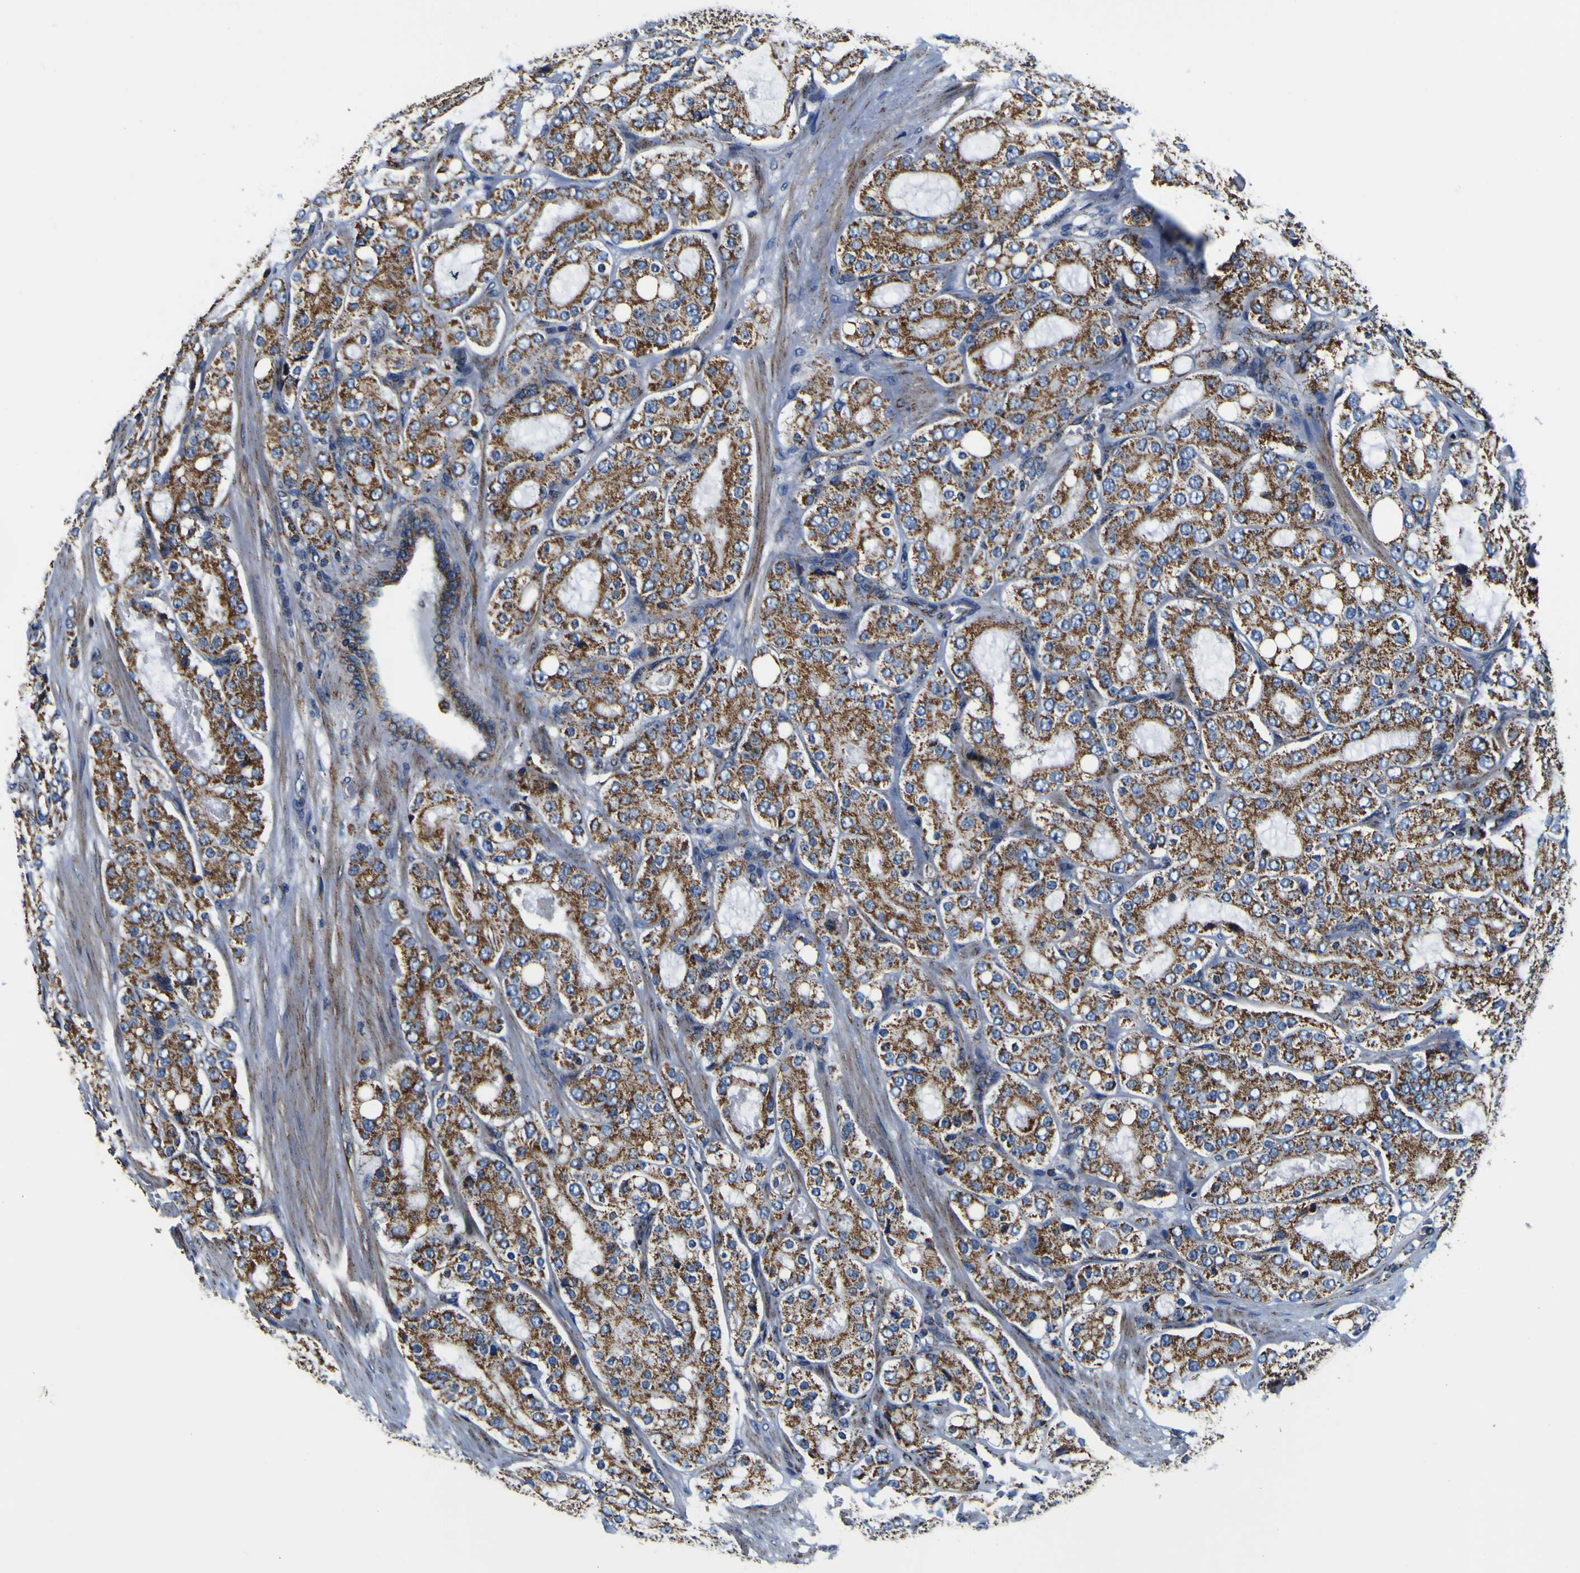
{"staining": {"intensity": "moderate", "quantity": ">75%", "location": "cytoplasmic/membranous"}, "tissue": "prostate cancer", "cell_type": "Tumor cells", "image_type": "cancer", "snomed": [{"axis": "morphology", "description": "Adenocarcinoma, High grade"}, {"axis": "topography", "description": "Prostate"}], "caption": "Immunohistochemical staining of prostate cancer (adenocarcinoma (high-grade)) shows medium levels of moderate cytoplasmic/membranous protein expression in approximately >75% of tumor cells.", "gene": "PTRH2", "patient": {"sex": "male", "age": 65}}